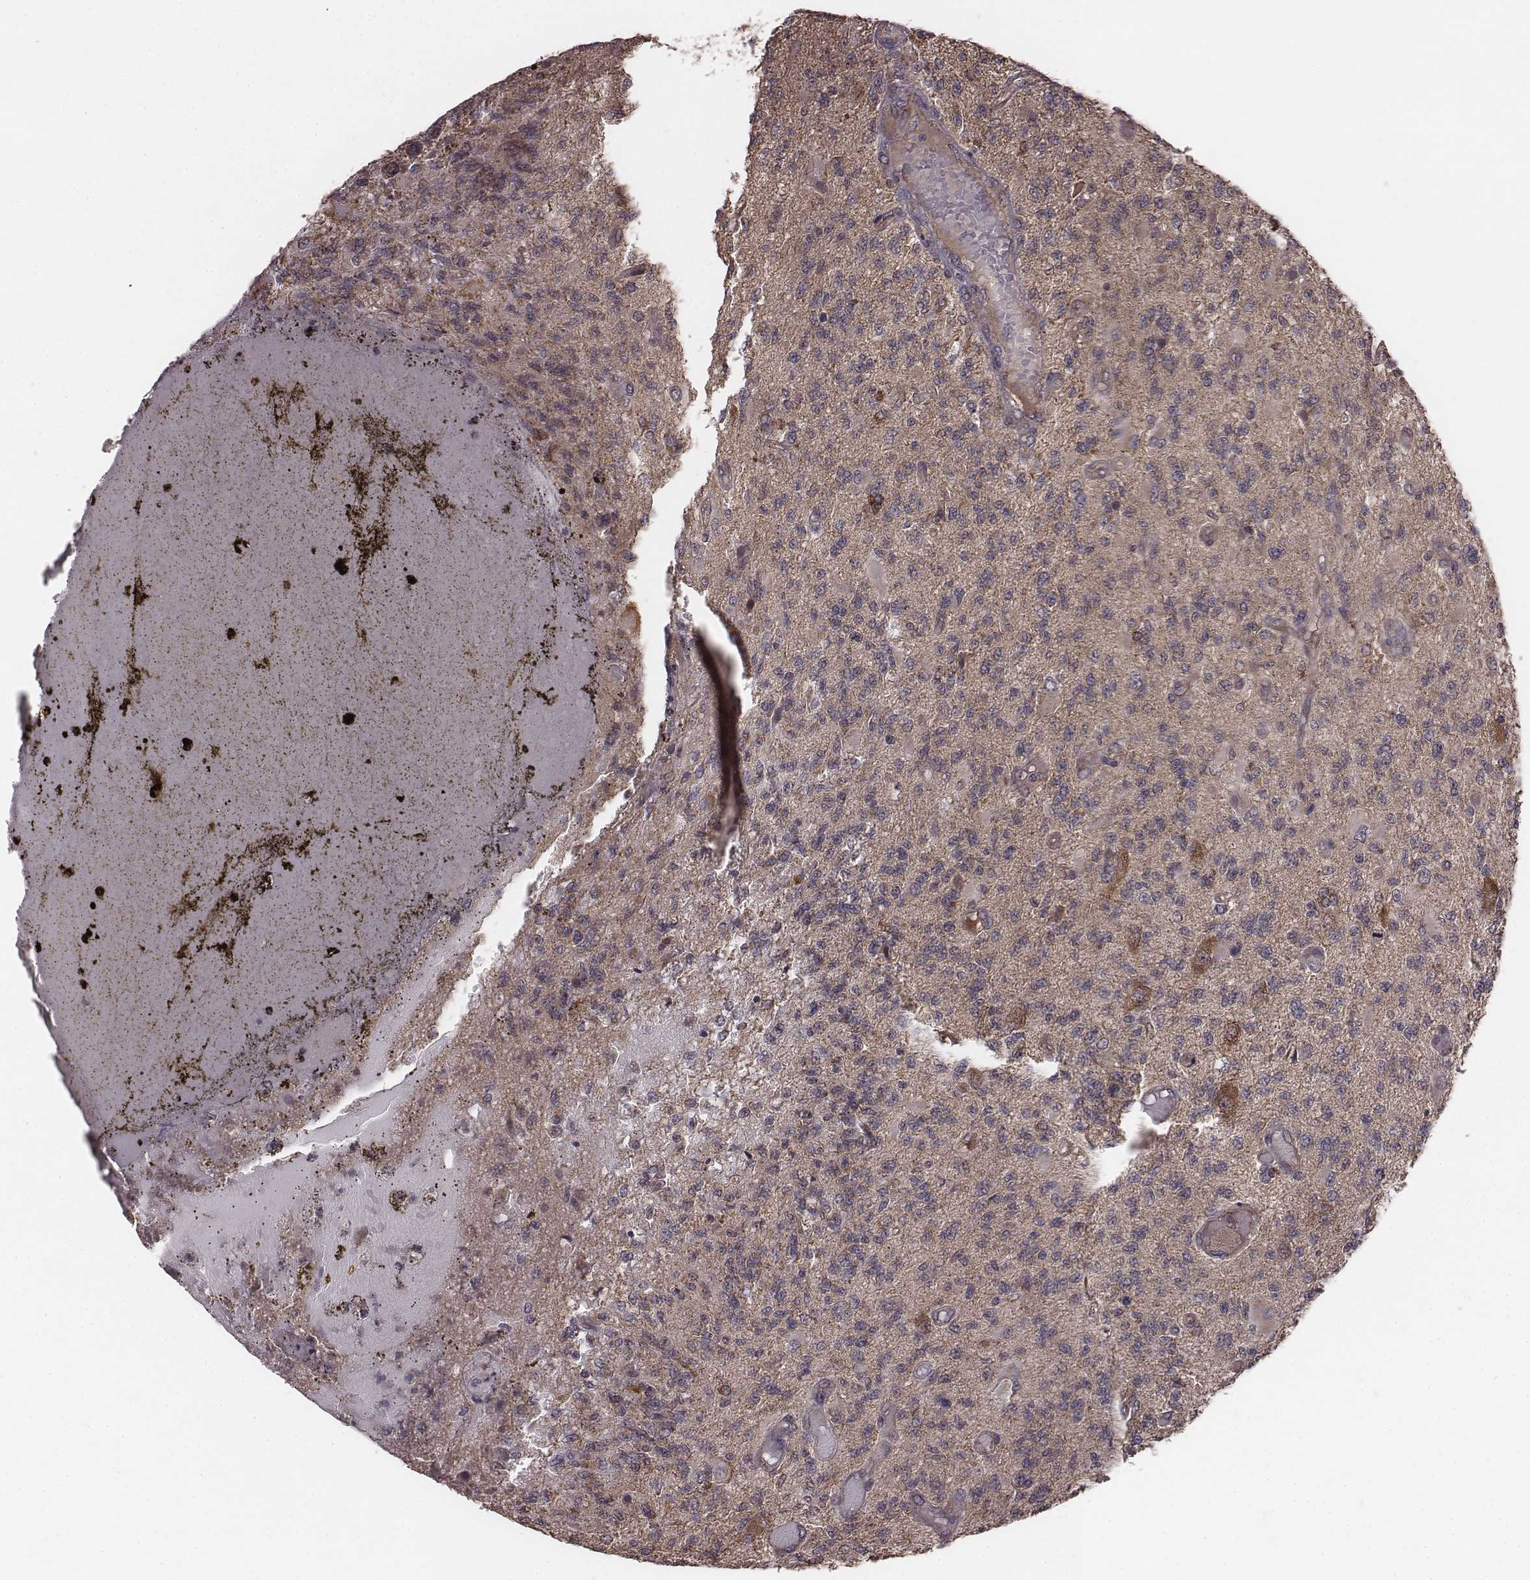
{"staining": {"intensity": "moderate", "quantity": ">75%", "location": "cytoplasmic/membranous"}, "tissue": "glioma", "cell_type": "Tumor cells", "image_type": "cancer", "snomed": [{"axis": "morphology", "description": "Glioma, malignant, High grade"}, {"axis": "topography", "description": "Brain"}], "caption": "High-magnification brightfield microscopy of high-grade glioma (malignant) stained with DAB (3,3'-diaminobenzidine) (brown) and counterstained with hematoxylin (blue). tumor cells exhibit moderate cytoplasmic/membranous expression is appreciated in approximately>75% of cells.", "gene": "PDCD2L", "patient": {"sex": "female", "age": 63}}